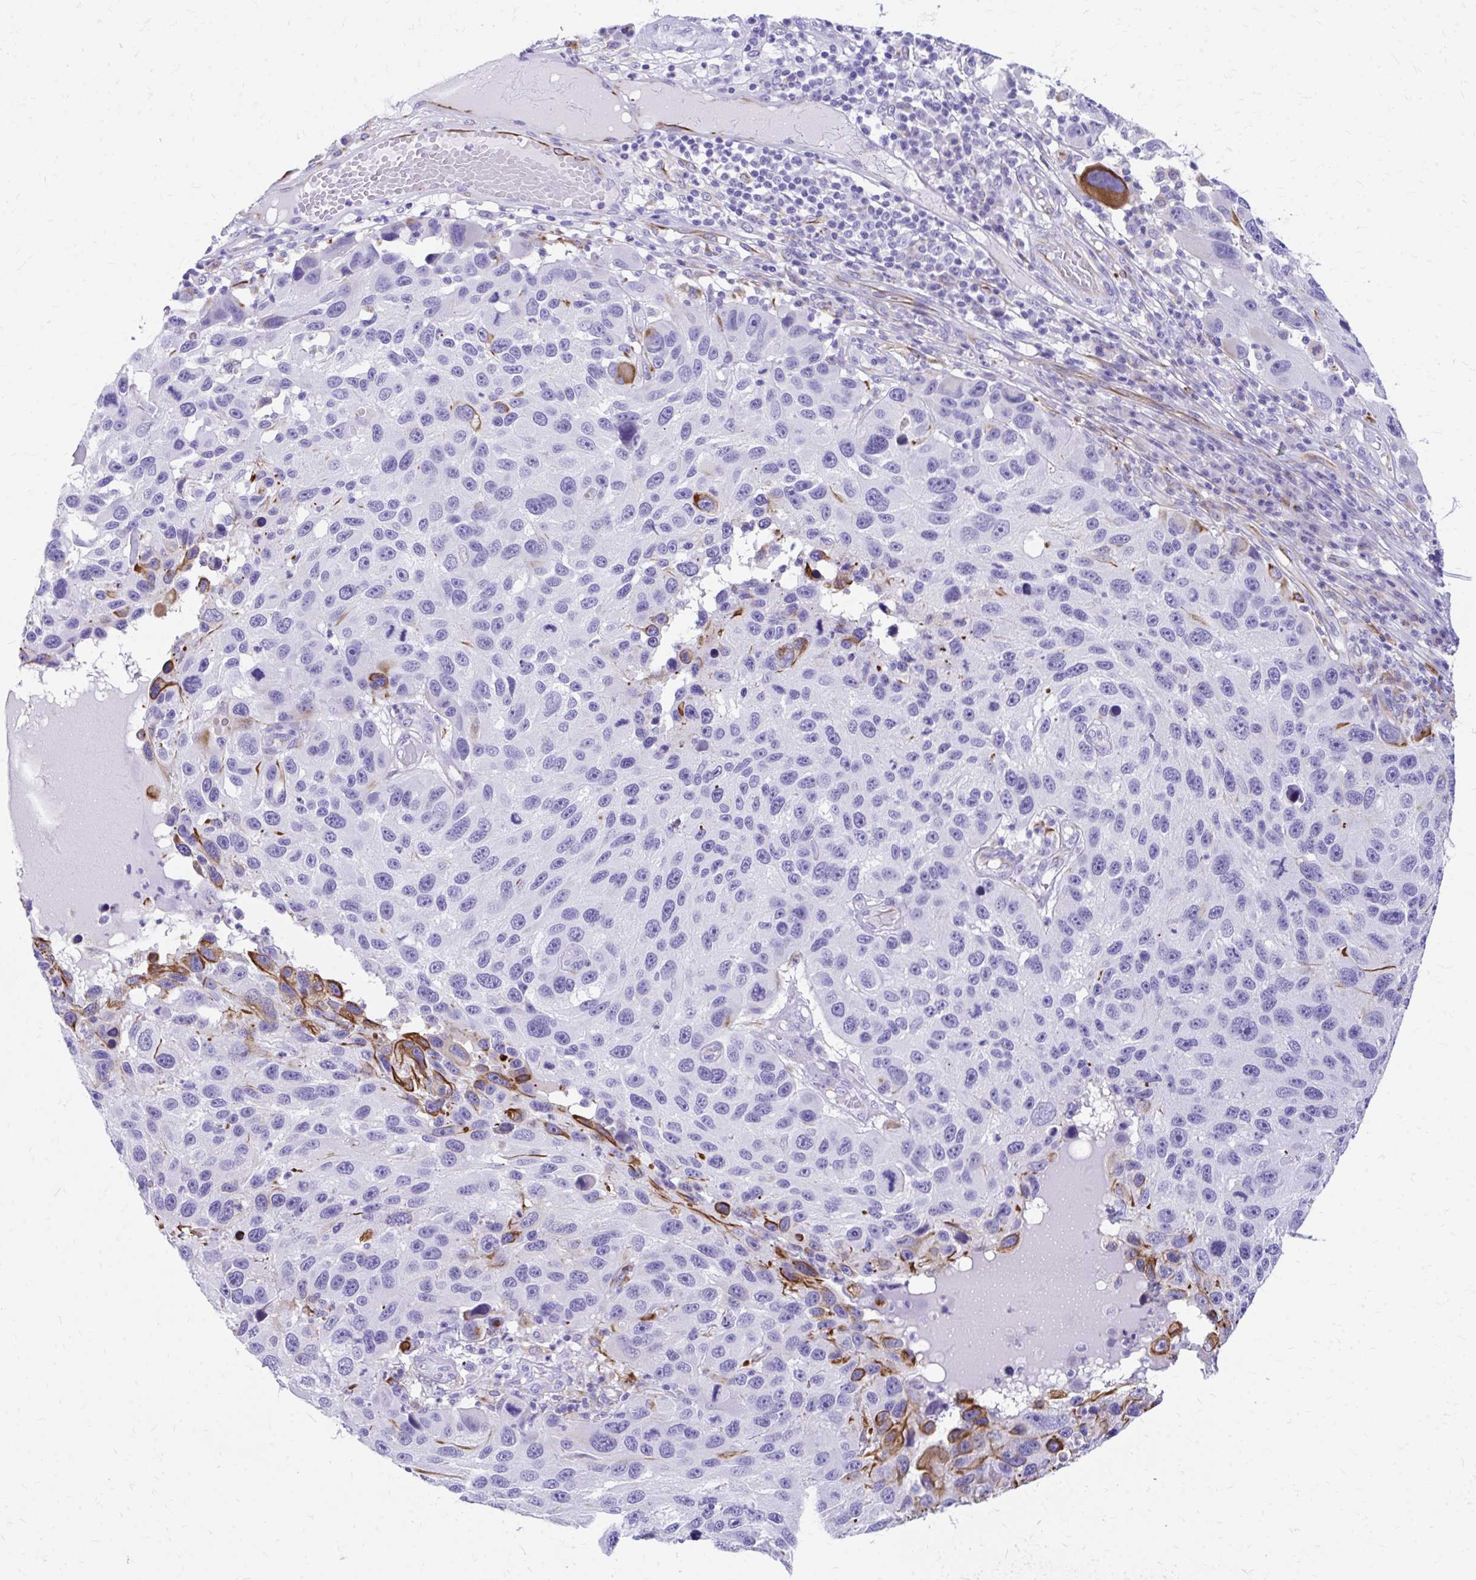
{"staining": {"intensity": "strong", "quantity": "<25%", "location": "cytoplasmic/membranous"}, "tissue": "melanoma", "cell_type": "Tumor cells", "image_type": "cancer", "snomed": [{"axis": "morphology", "description": "Malignant melanoma, NOS"}, {"axis": "topography", "description": "Skin"}], "caption": "Malignant melanoma stained for a protein (brown) exhibits strong cytoplasmic/membranous positive positivity in about <25% of tumor cells.", "gene": "ZNF699", "patient": {"sex": "male", "age": 53}}